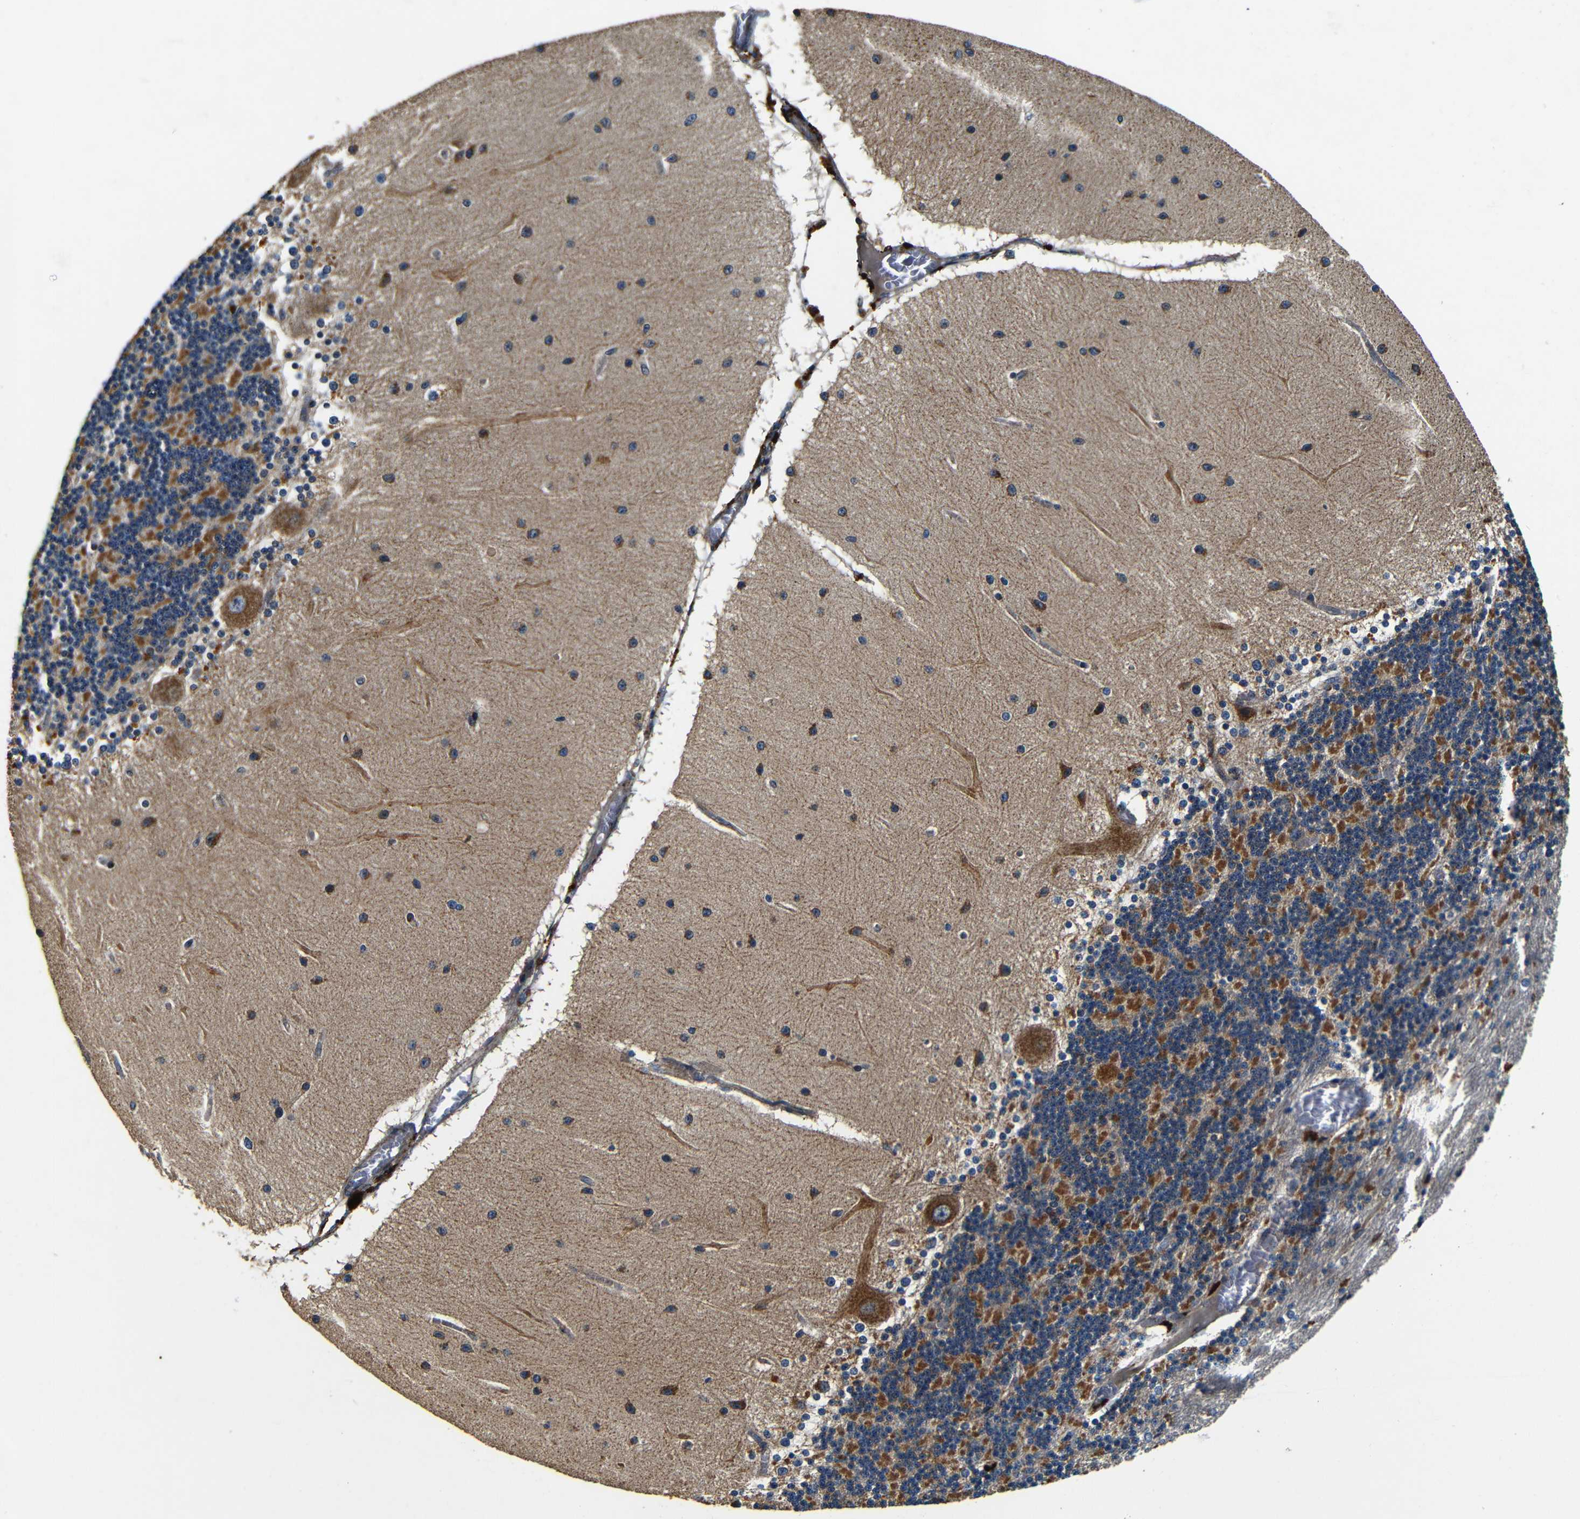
{"staining": {"intensity": "strong", "quantity": "25%-75%", "location": "cytoplasmic/membranous"}, "tissue": "cerebellum", "cell_type": "Cells in granular layer", "image_type": "normal", "snomed": [{"axis": "morphology", "description": "Normal tissue, NOS"}, {"axis": "topography", "description": "Cerebellum"}], "caption": "Cerebellum stained with DAB (3,3'-diaminobenzidine) immunohistochemistry (IHC) displays high levels of strong cytoplasmic/membranous positivity in about 25%-75% of cells in granular layer. The staining was performed using DAB to visualize the protein expression in brown, while the nuclei were stained in blue with hematoxylin (Magnification: 20x).", "gene": "MTX1", "patient": {"sex": "female", "age": 54}}